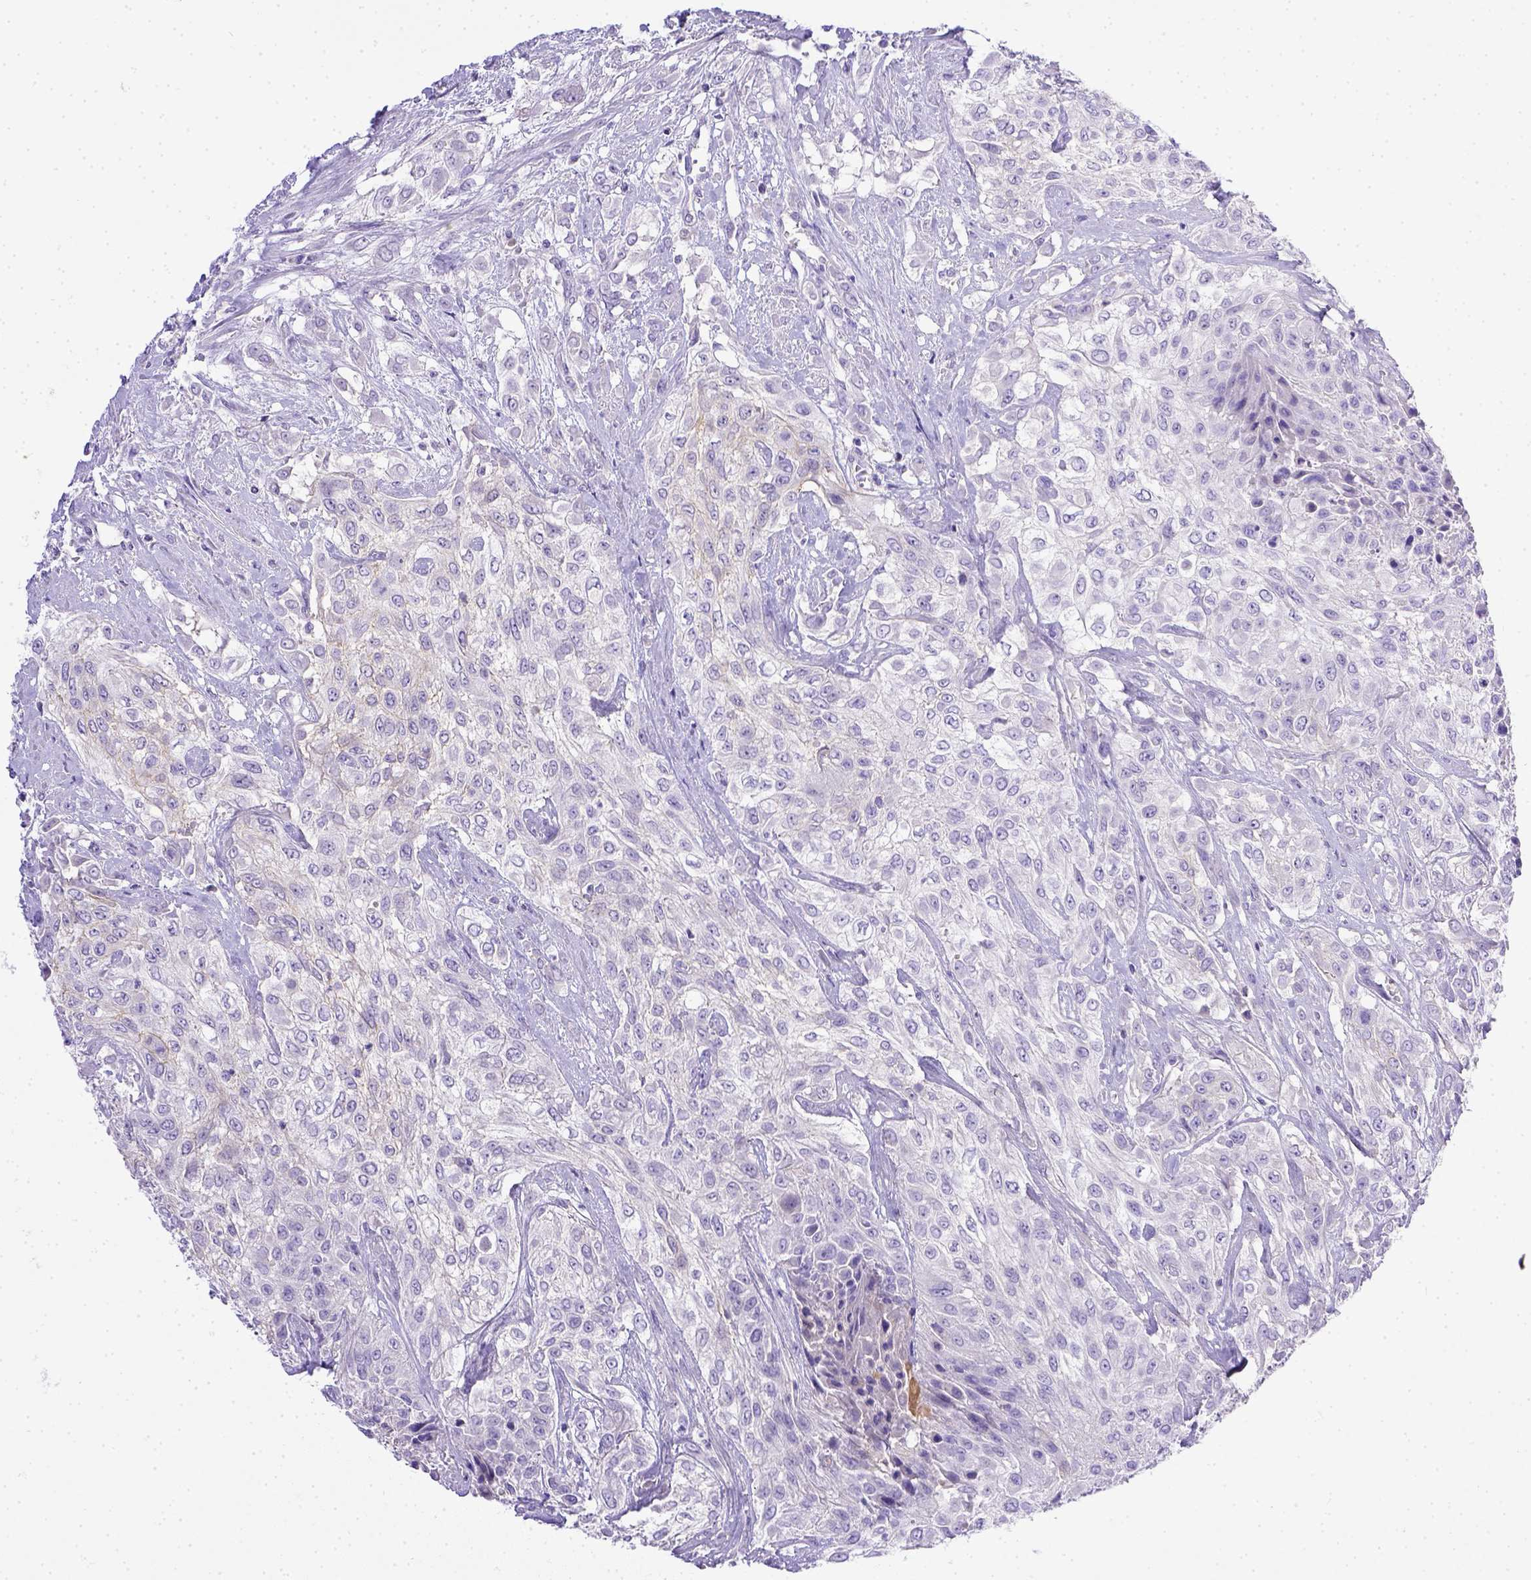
{"staining": {"intensity": "negative", "quantity": "none", "location": "none"}, "tissue": "urothelial cancer", "cell_type": "Tumor cells", "image_type": "cancer", "snomed": [{"axis": "morphology", "description": "Urothelial carcinoma, High grade"}, {"axis": "topography", "description": "Urinary bladder"}], "caption": "Urothelial cancer stained for a protein using immunohistochemistry demonstrates no positivity tumor cells.", "gene": "BTN1A1", "patient": {"sex": "male", "age": 57}}